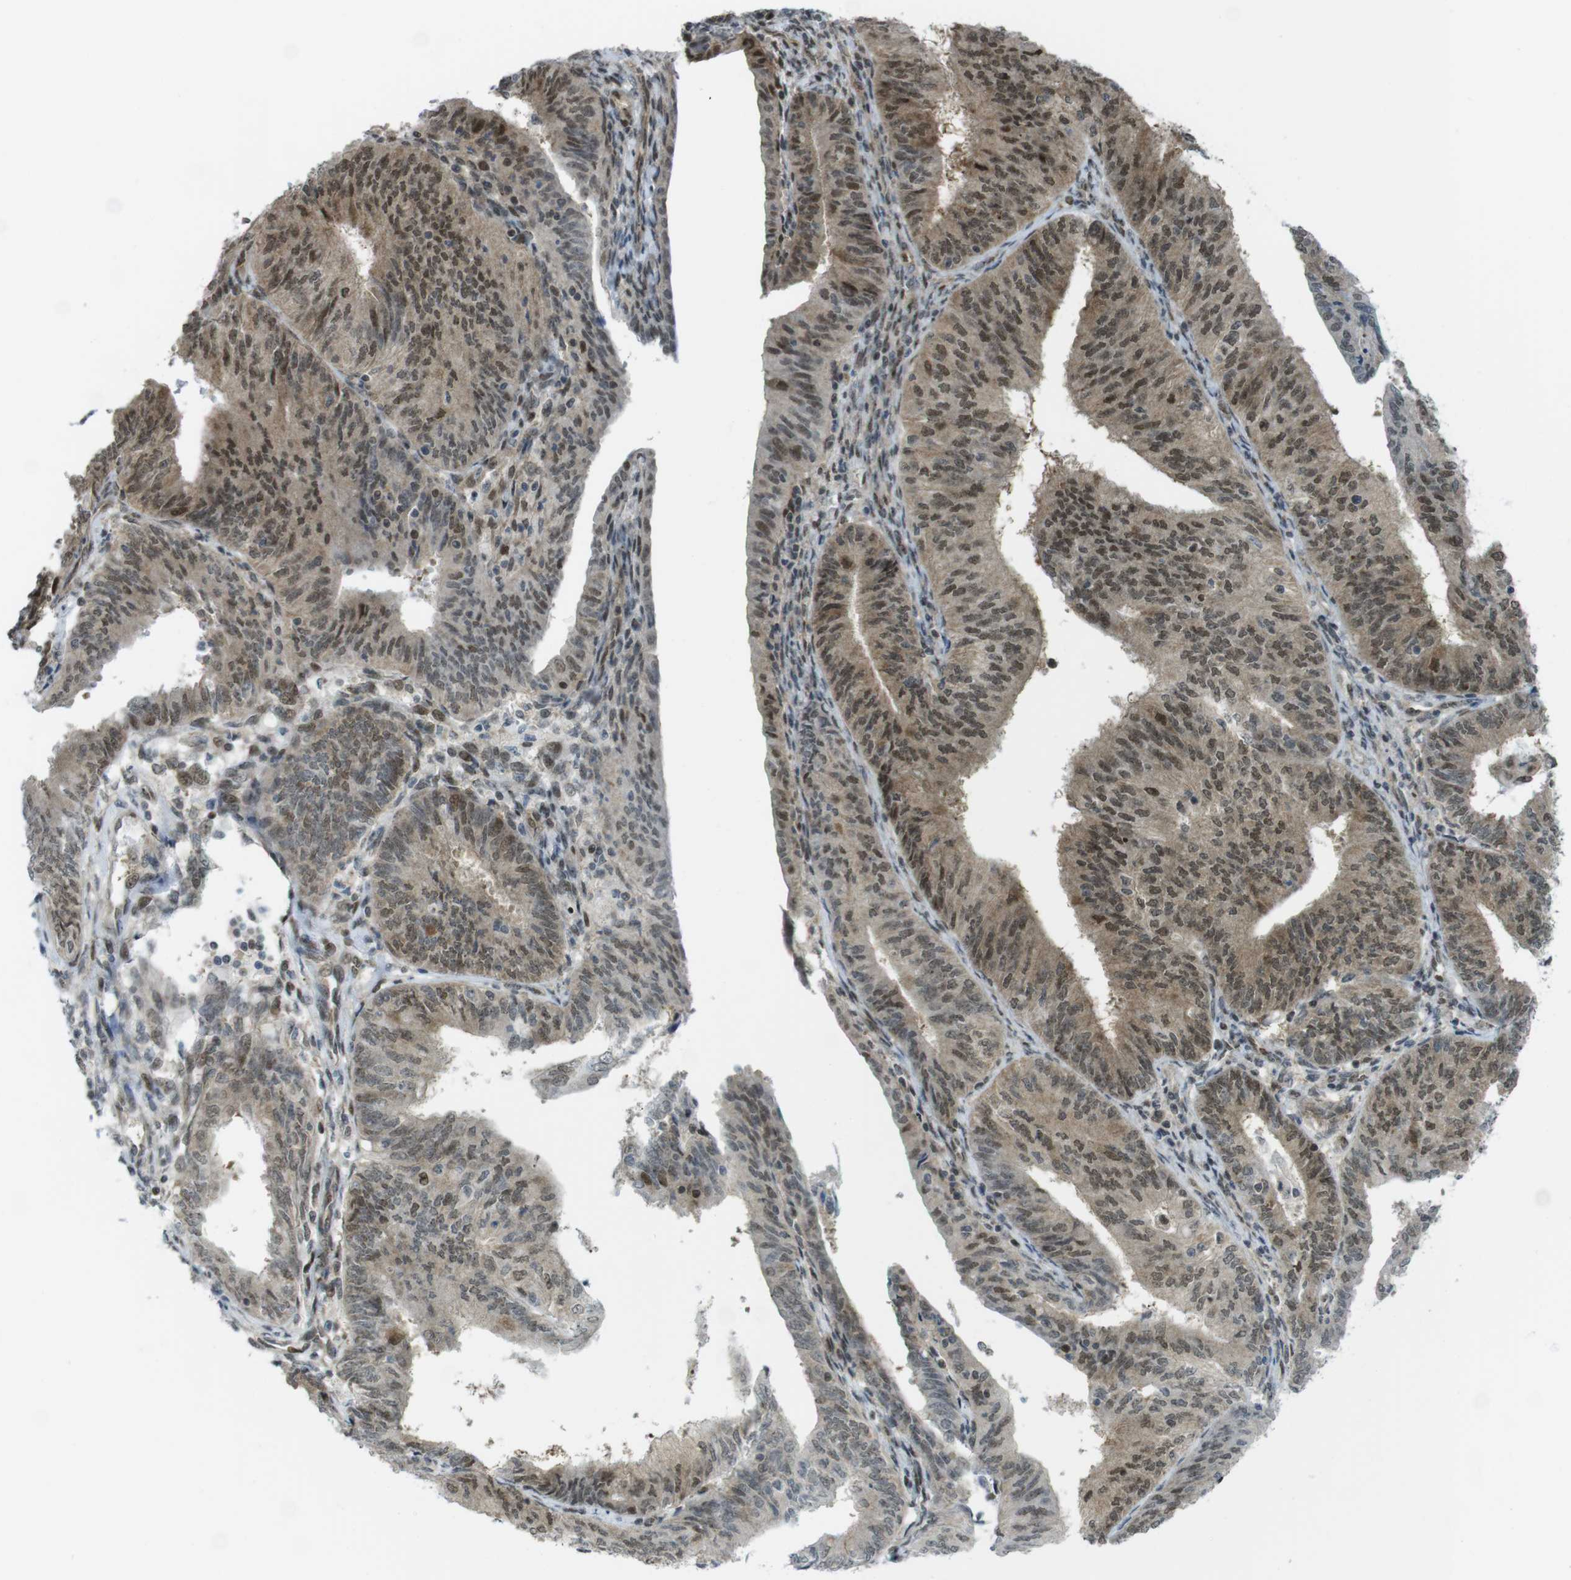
{"staining": {"intensity": "moderate", "quantity": ">75%", "location": "cytoplasmic/membranous,nuclear"}, "tissue": "endometrial cancer", "cell_type": "Tumor cells", "image_type": "cancer", "snomed": [{"axis": "morphology", "description": "Adenocarcinoma, NOS"}, {"axis": "topography", "description": "Endometrium"}], "caption": "Adenocarcinoma (endometrial) stained with IHC demonstrates moderate cytoplasmic/membranous and nuclear expression in approximately >75% of tumor cells.", "gene": "UBB", "patient": {"sex": "female", "age": 58}}